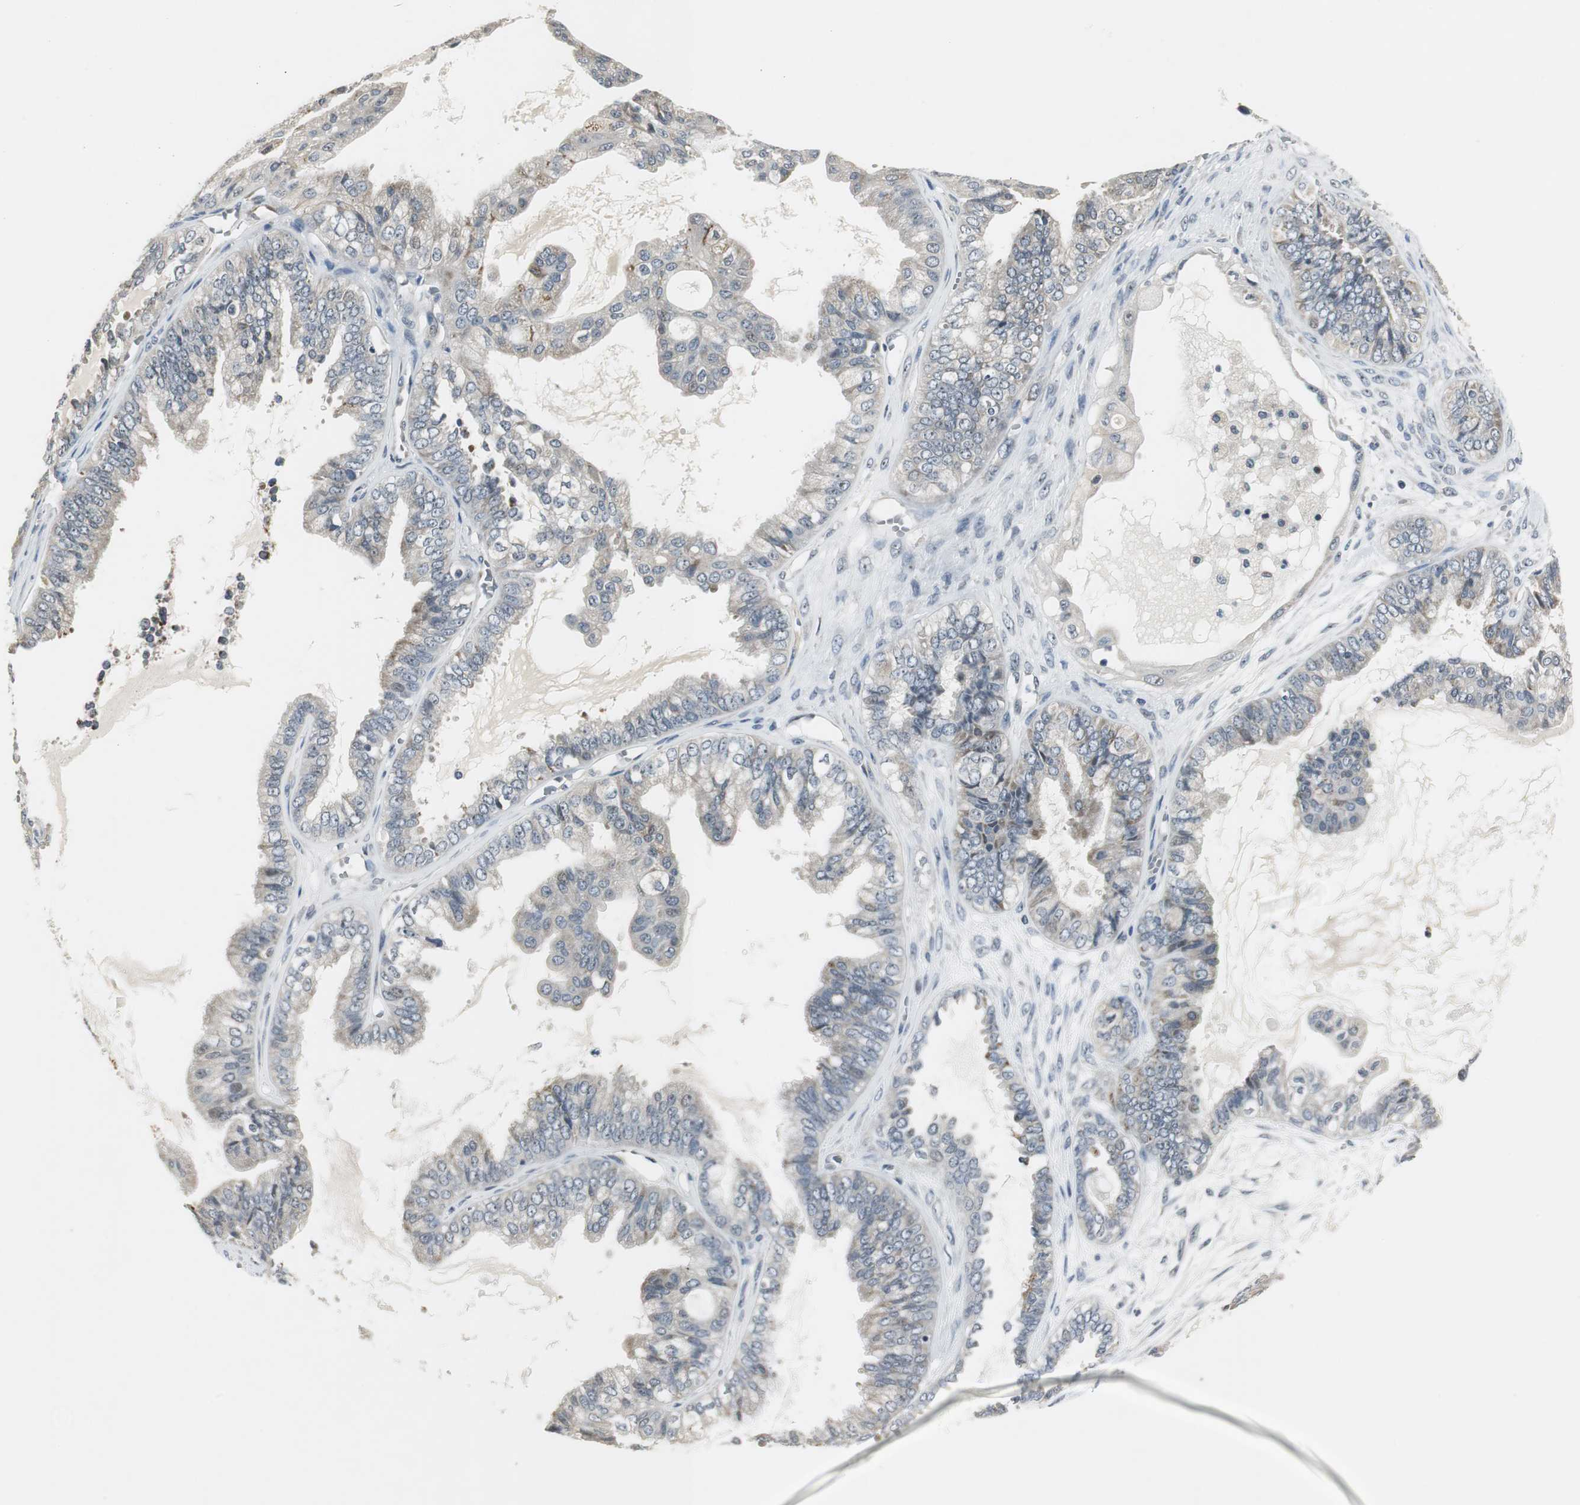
{"staining": {"intensity": "weak", "quantity": "25%-75%", "location": "cytoplasmic/membranous"}, "tissue": "ovarian cancer", "cell_type": "Tumor cells", "image_type": "cancer", "snomed": [{"axis": "morphology", "description": "Carcinoma, NOS"}, {"axis": "morphology", "description": "Carcinoma, endometroid"}, {"axis": "topography", "description": "Ovary"}], "caption": "A photomicrograph of ovarian endometroid carcinoma stained for a protein shows weak cytoplasmic/membranous brown staining in tumor cells.", "gene": "CCT5", "patient": {"sex": "female", "age": 50}}